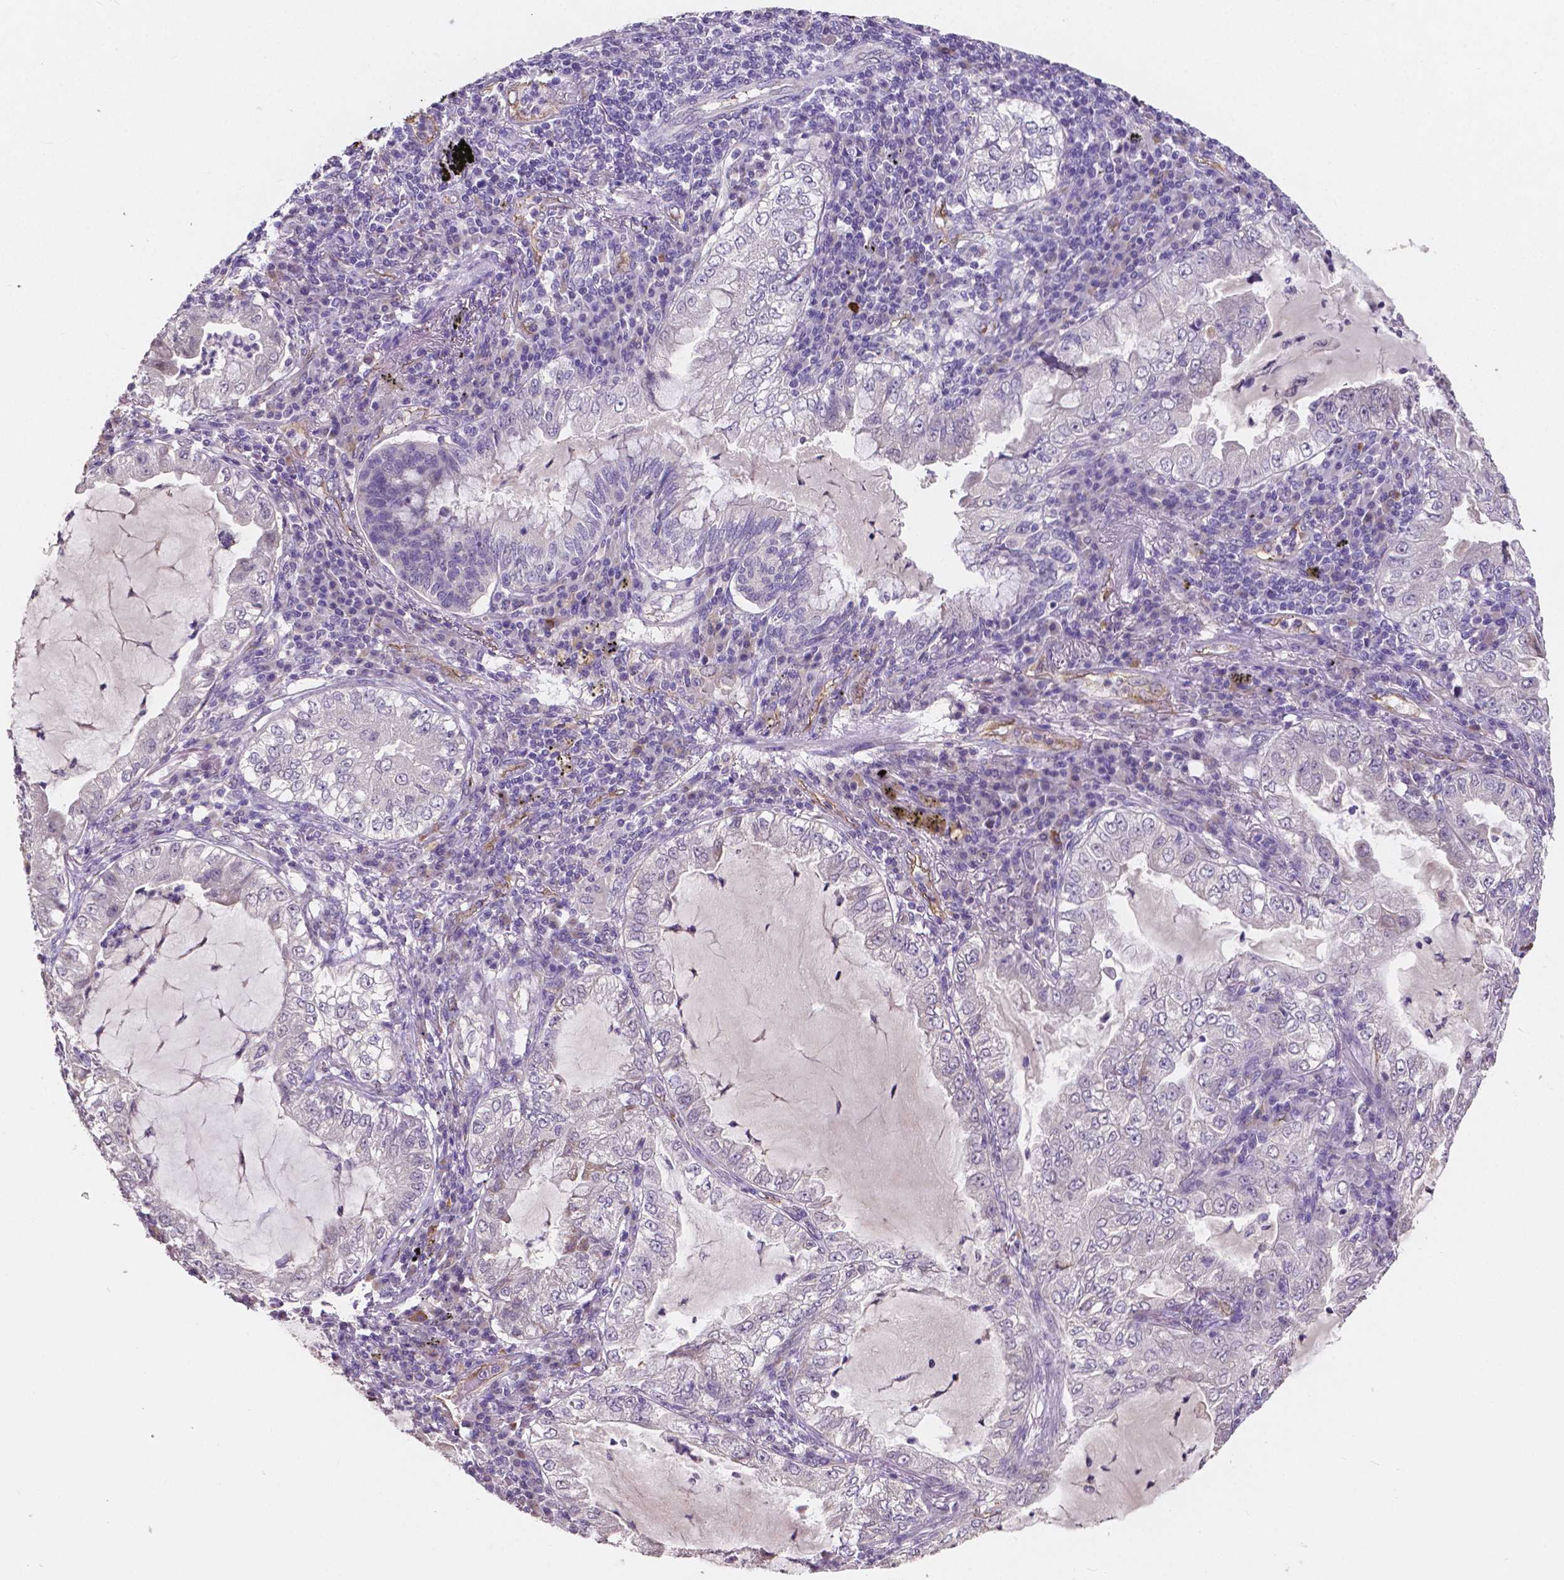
{"staining": {"intensity": "negative", "quantity": "none", "location": "none"}, "tissue": "lung cancer", "cell_type": "Tumor cells", "image_type": "cancer", "snomed": [{"axis": "morphology", "description": "Adenocarcinoma, NOS"}, {"axis": "topography", "description": "Lung"}], "caption": "Lung cancer was stained to show a protein in brown. There is no significant staining in tumor cells.", "gene": "ELAVL2", "patient": {"sex": "female", "age": 73}}